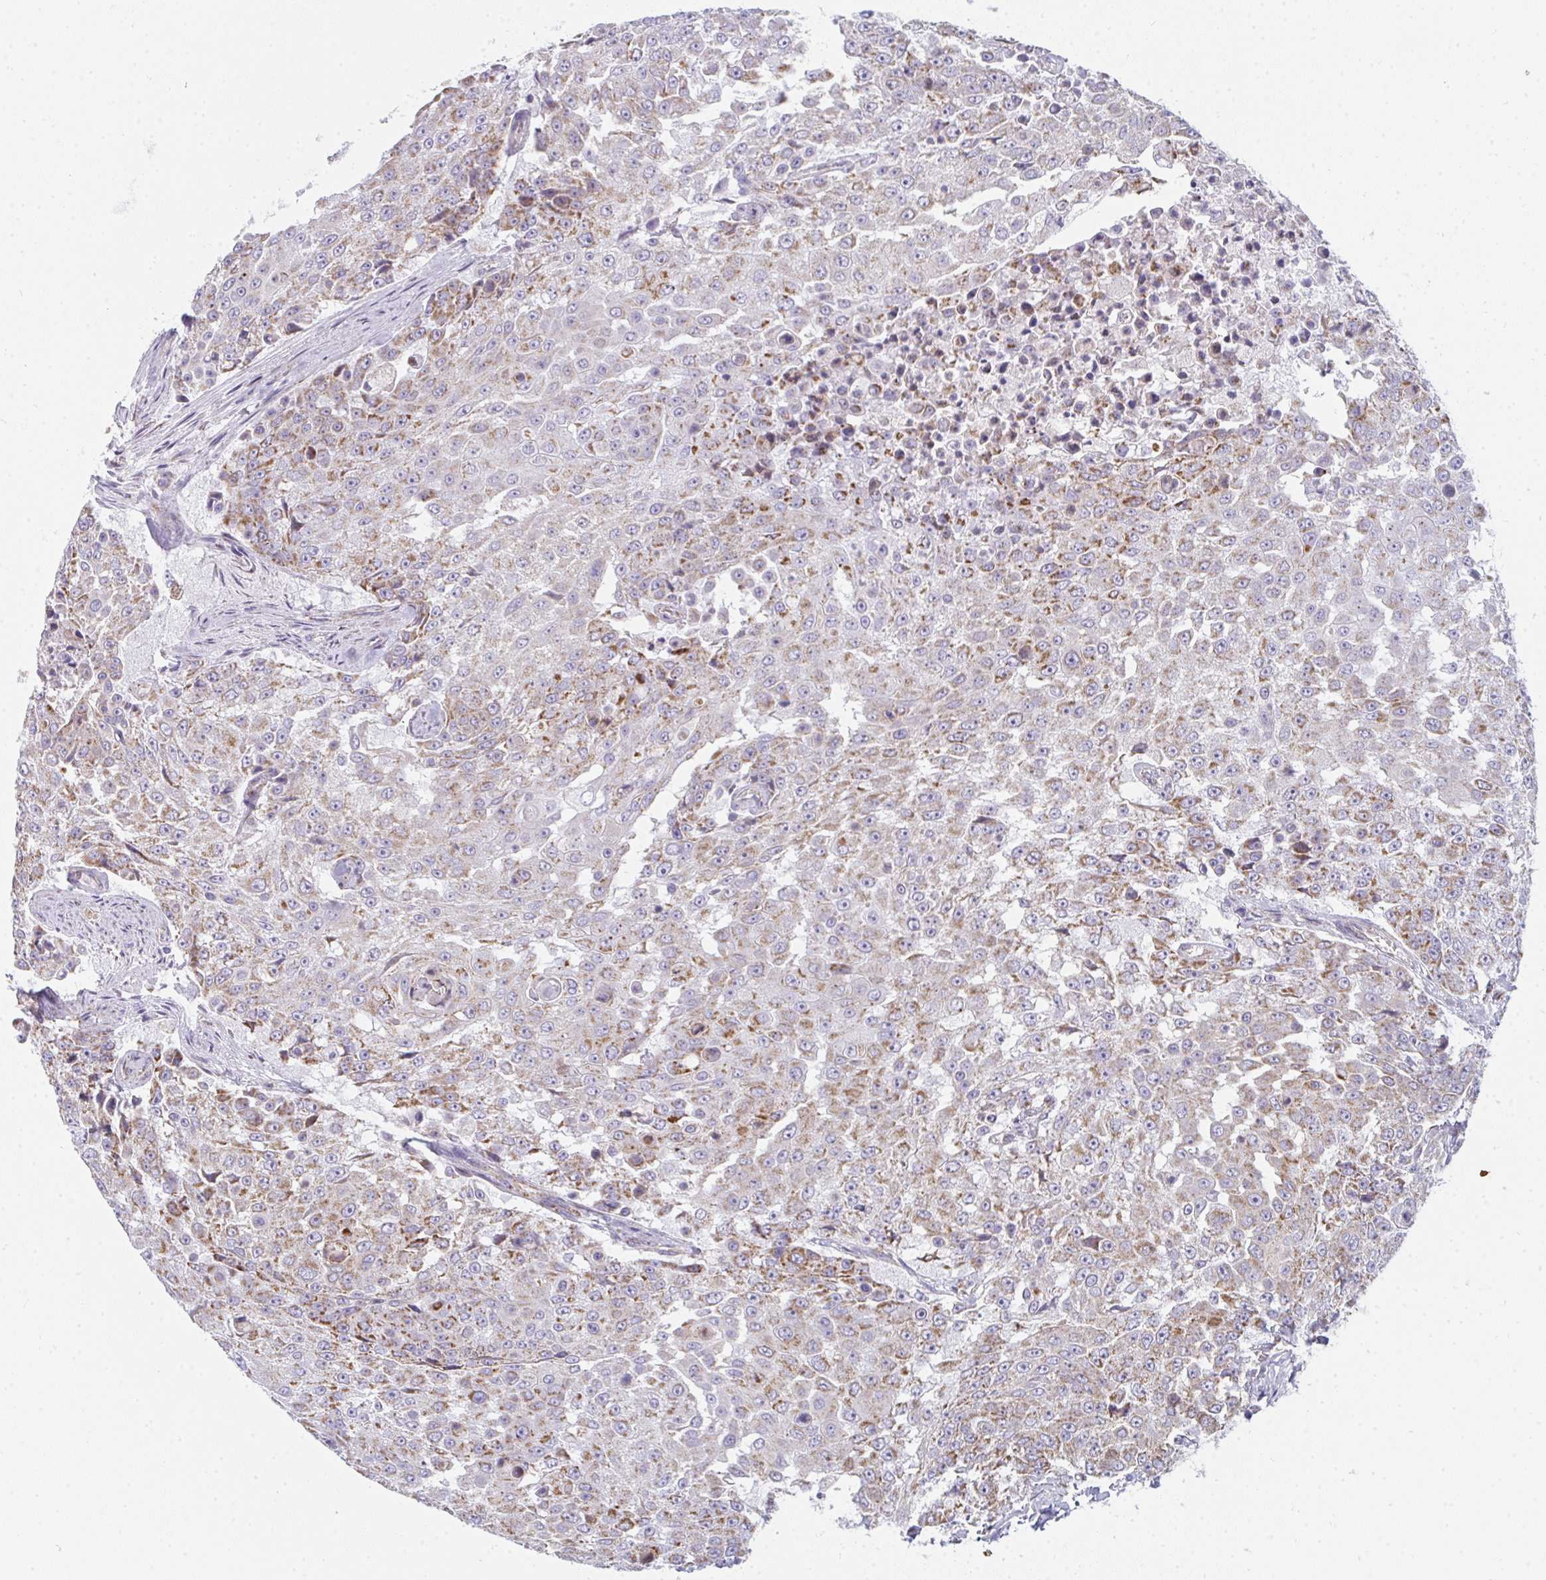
{"staining": {"intensity": "weak", "quantity": "25%-75%", "location": "cytoplasmic/membranous"}, "tissue": "urothelial cancer", "cell_type": "Tumor cells", "image_type": "cancer", "snomed": [{"axis": "morphology", "description": "Urothelial carcinoma, High grade"}, {"axis": "topography", "description": "Urinary bladder"}], "caption": "A photomicrograph of human urothelial cancer stained for a protein reveals weak cytoplasmic/membranous brown staining in tumor cells. (DAB (3,3'-diaminobenzidine) = brown stain, brightfield microscopy at high magnification).", "gene": "FAHD1", "patient": {"sex": "female", "age": 63}}